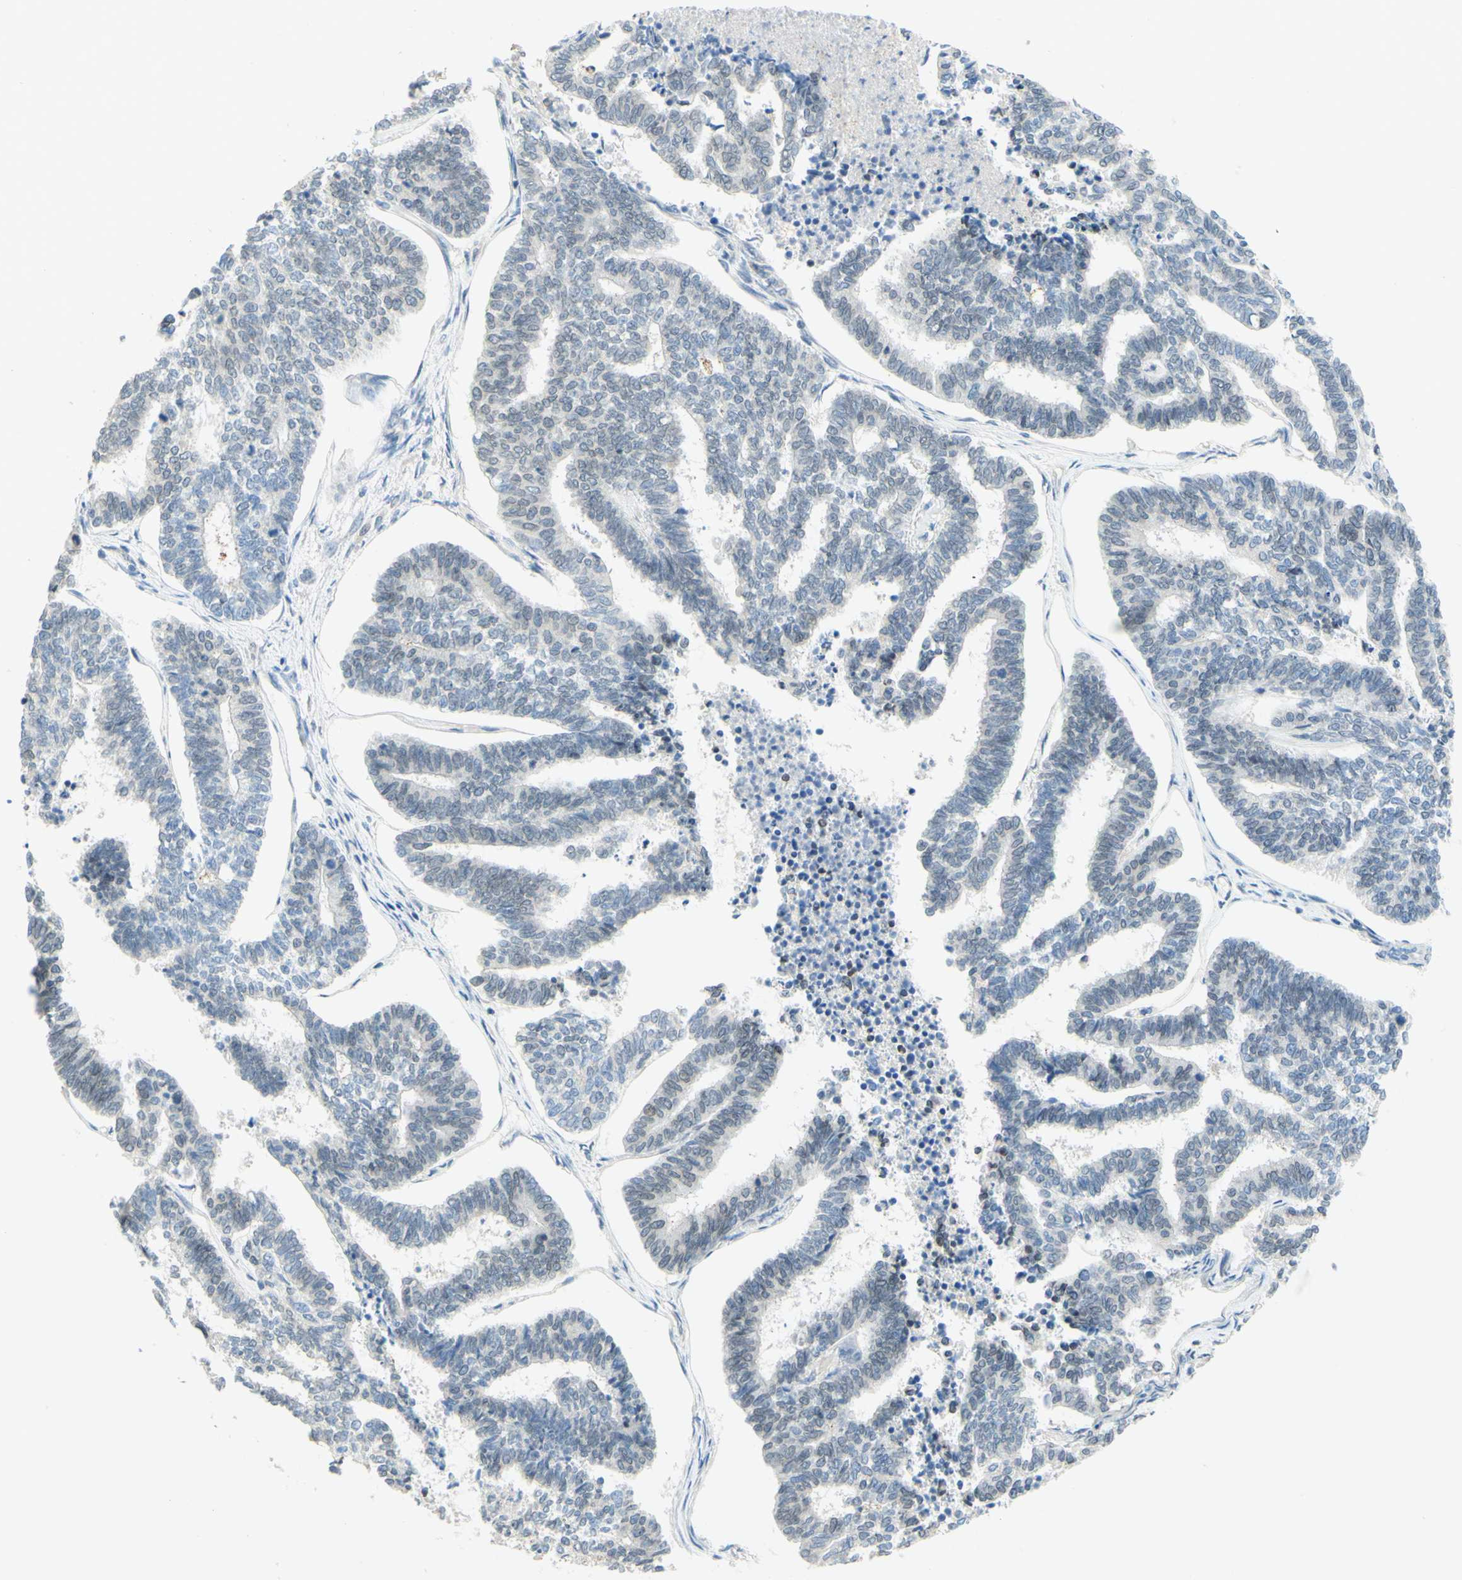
{"staining": {"intensity": "negative", "quantity": "none", "location": "none"}, "tissue": "endometrial cancer", "cell_type": "Tumor cells", "image_type": "cancer", "snomed": [{"axis": "morphology", "description": "Adenocarcinoma, NOS"}, {"axis": "topography", "description": "Endometrium"}], "caption": "DAB immunohistochemical staining of human endometrial adenocarcinoma displays no significant staining in tumor cells. The staining was performed using DAB (3,3'-diaminobenzidine) to visualize the protein expression in brown, while the nuclei were stained in blue with hematoxylin (Magnification: 20x).", "gene": "C2CD2L", "patient": {"sex": "female", "age": 70}}